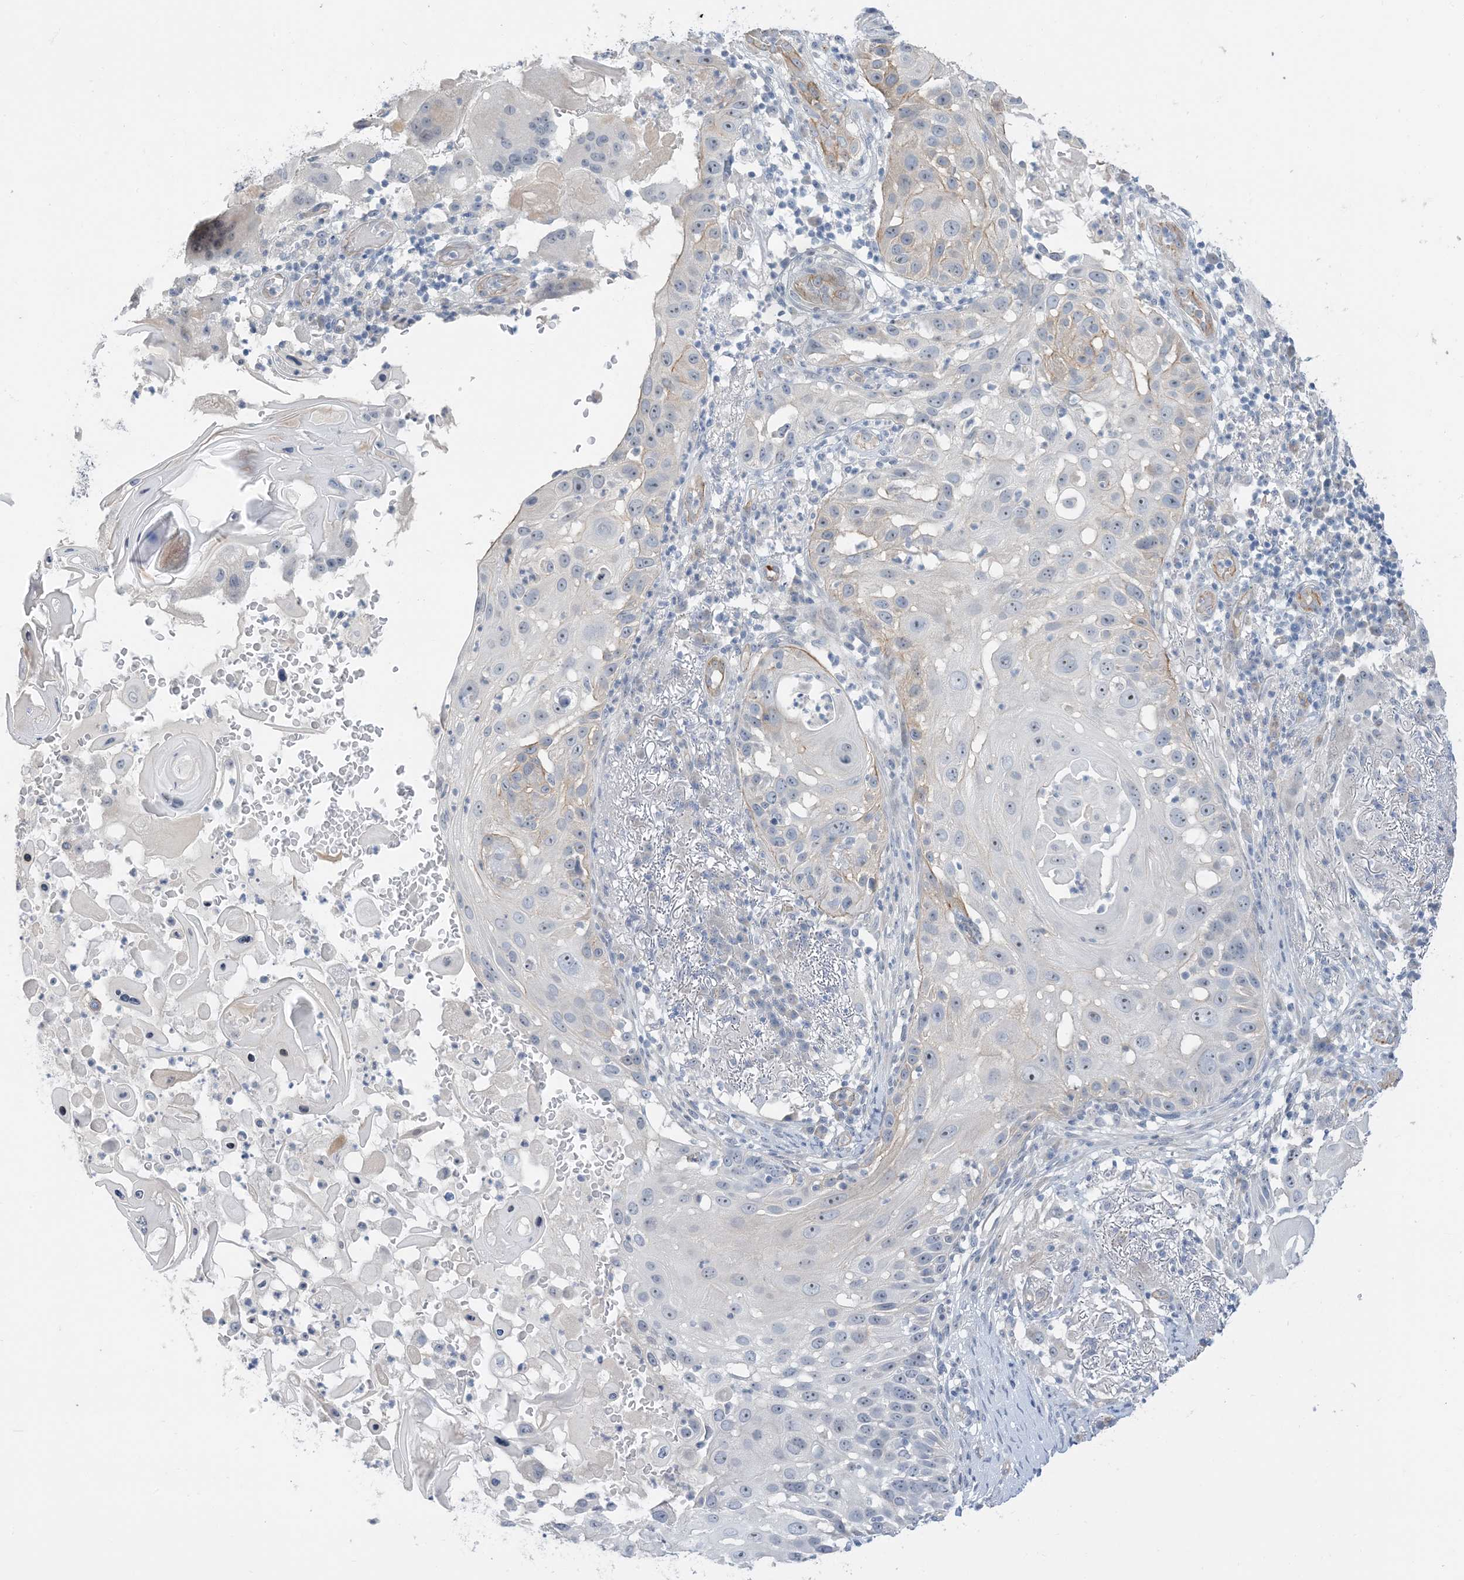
{"staining": {"intensity": "negative", "quantity": "none", "location": "none"}, "tissue": "skin cancer", "cell_type": "Tumor cells", "image_type": "cancer", "snomed": [{"axis": "morphology", "description": "Squamous cell carcinoma, NOS"}, {"axis": "topography", "description": "Skin"}], "caption": "An immunohistochemistry image of skin cancer (squamous cell carcinoma) is shown. There is no staining in tumor cells of skin cancer (squamous cell carcinoma).", "gene": "IL36B", "patient": {"sex": "female", "age": 44}}